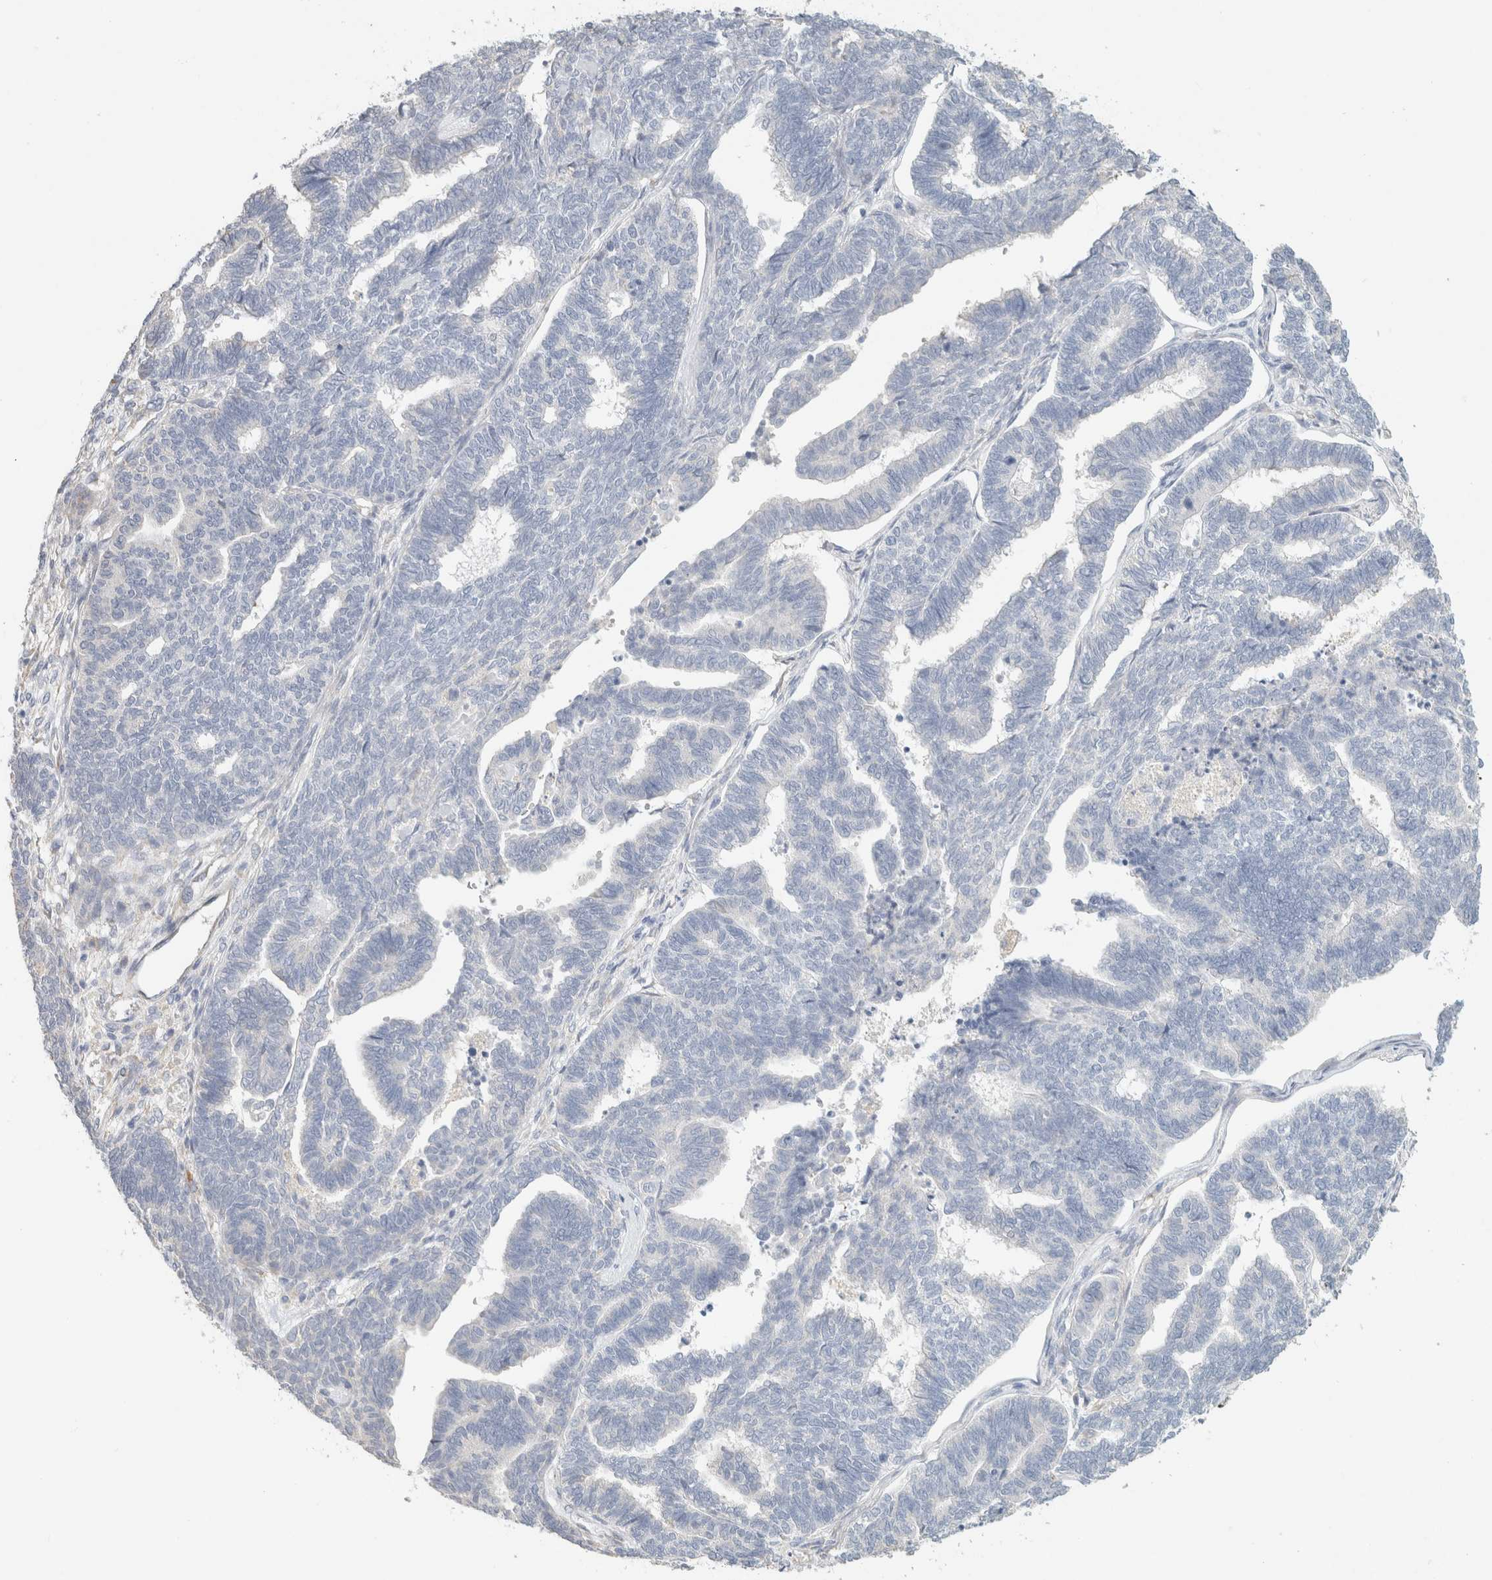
{"staining": {"intensity": "negative", "quantity": "none", "location": "none"}, "tissue": "endometrial cancer", "cell_type": "Tumor cells", "image_type": "cancer", "snomed": [{"axis": "morphology", "description": "Adenocarcinoma, NOS"}, {"axis": "topography", "description": "Endometrium"}], "caption": "DAB immunohistochemical staining of human adenocarcinoma (endometrial) demonstrates no significant expression in tumor cells.", "gene": "NEFM", "patient": {"sex": "female", "age": 70}}